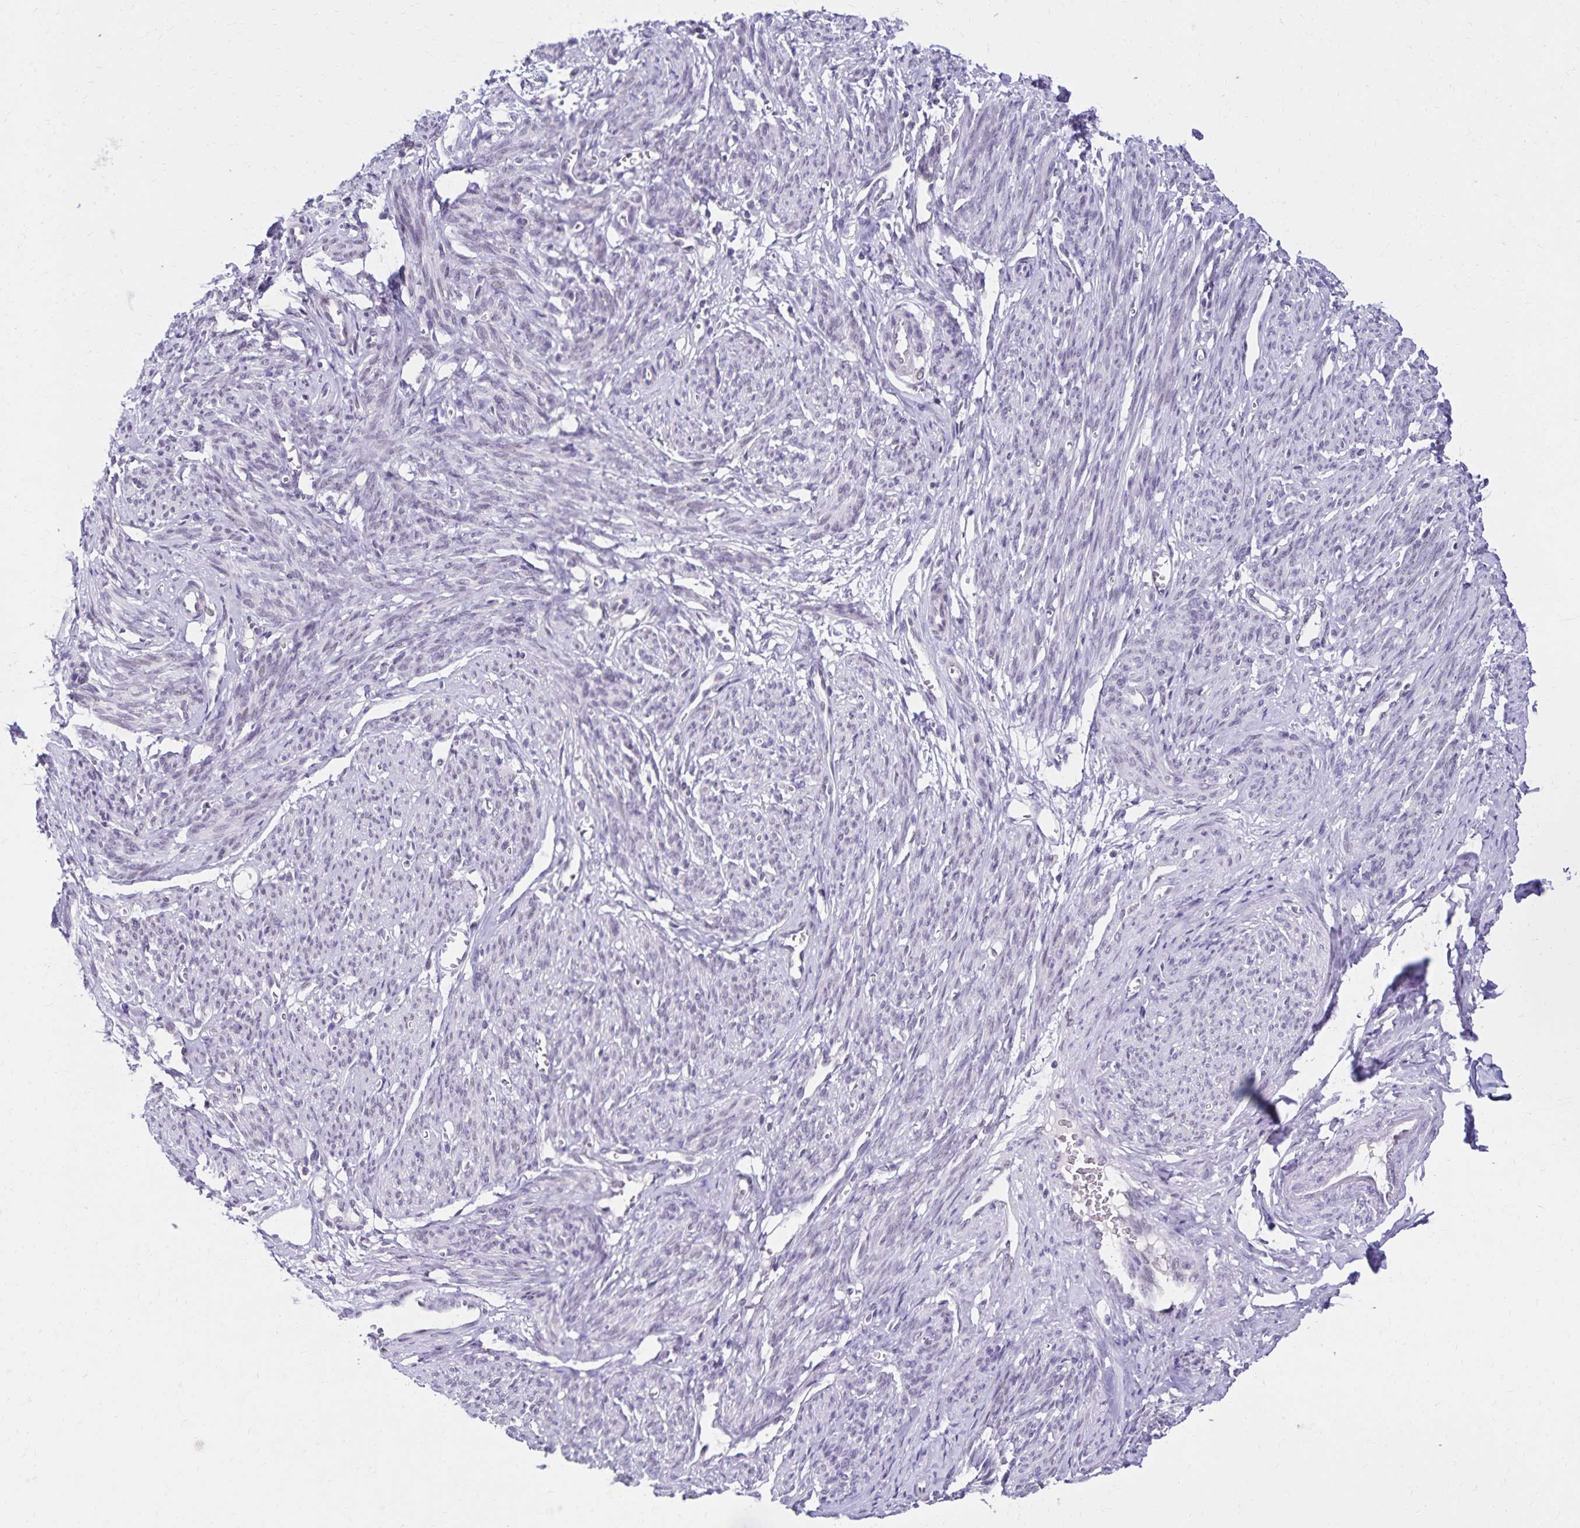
{"staining": {"intensity": "negative", "quantity": "none", "location": "none"}, "tissue": "smooth muscle", "cell_type": "Smooth muscle cells", "image_type": "normal", "snomed": [{"axis": "morphology", "description": "Normal tissue, NOS"}, {"axis": "topography", "description": "Smooth muscle"}], "caption": "Human smooth muscle stained for a protein using immunohistochemistry displays no expression in smooth muscle cells.", "gene": "FAM166C", "patient": {"sex": "female", "age": 65}}